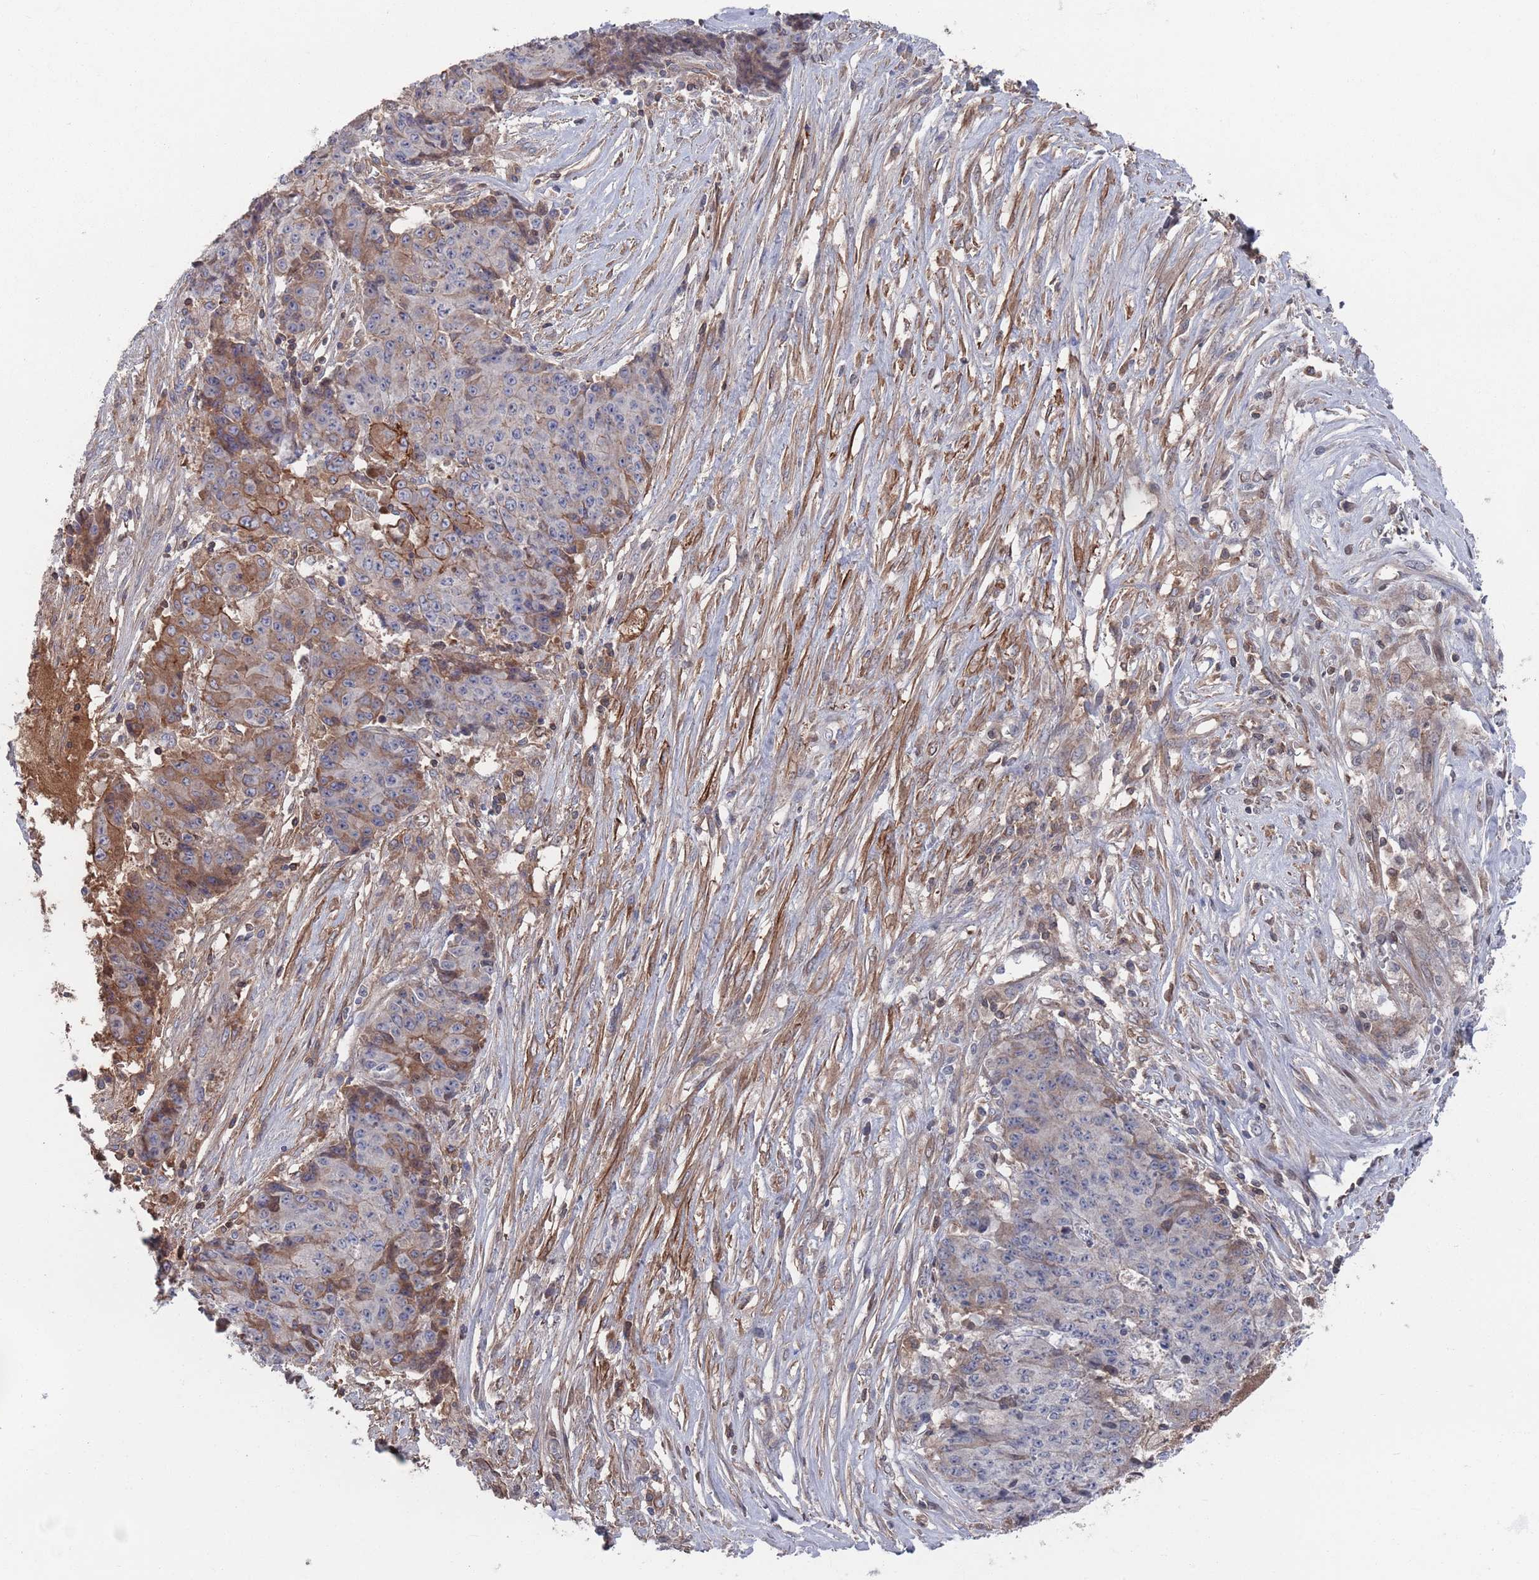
{"staining": {"intensity": "moderate", "quantity": "25%-75%", "location": "cytoplasmic/membranous"}, "tissue": "ovarian cancer", "cell_type": "Tumor cells", "image_type": "cancer", "snomed": [{"axis": "morphology", "description": "Carcinoma, endometroid"}, {"axis": "topography", "description": "Ovary"}], "caption": "Human ovarian cancer (endometroid carcinoma) stained with a protein marker reveals moderate staining in tumor cells.", "gene": "PLEKHA4", "patient": {"sex": "female", "age": 42}}